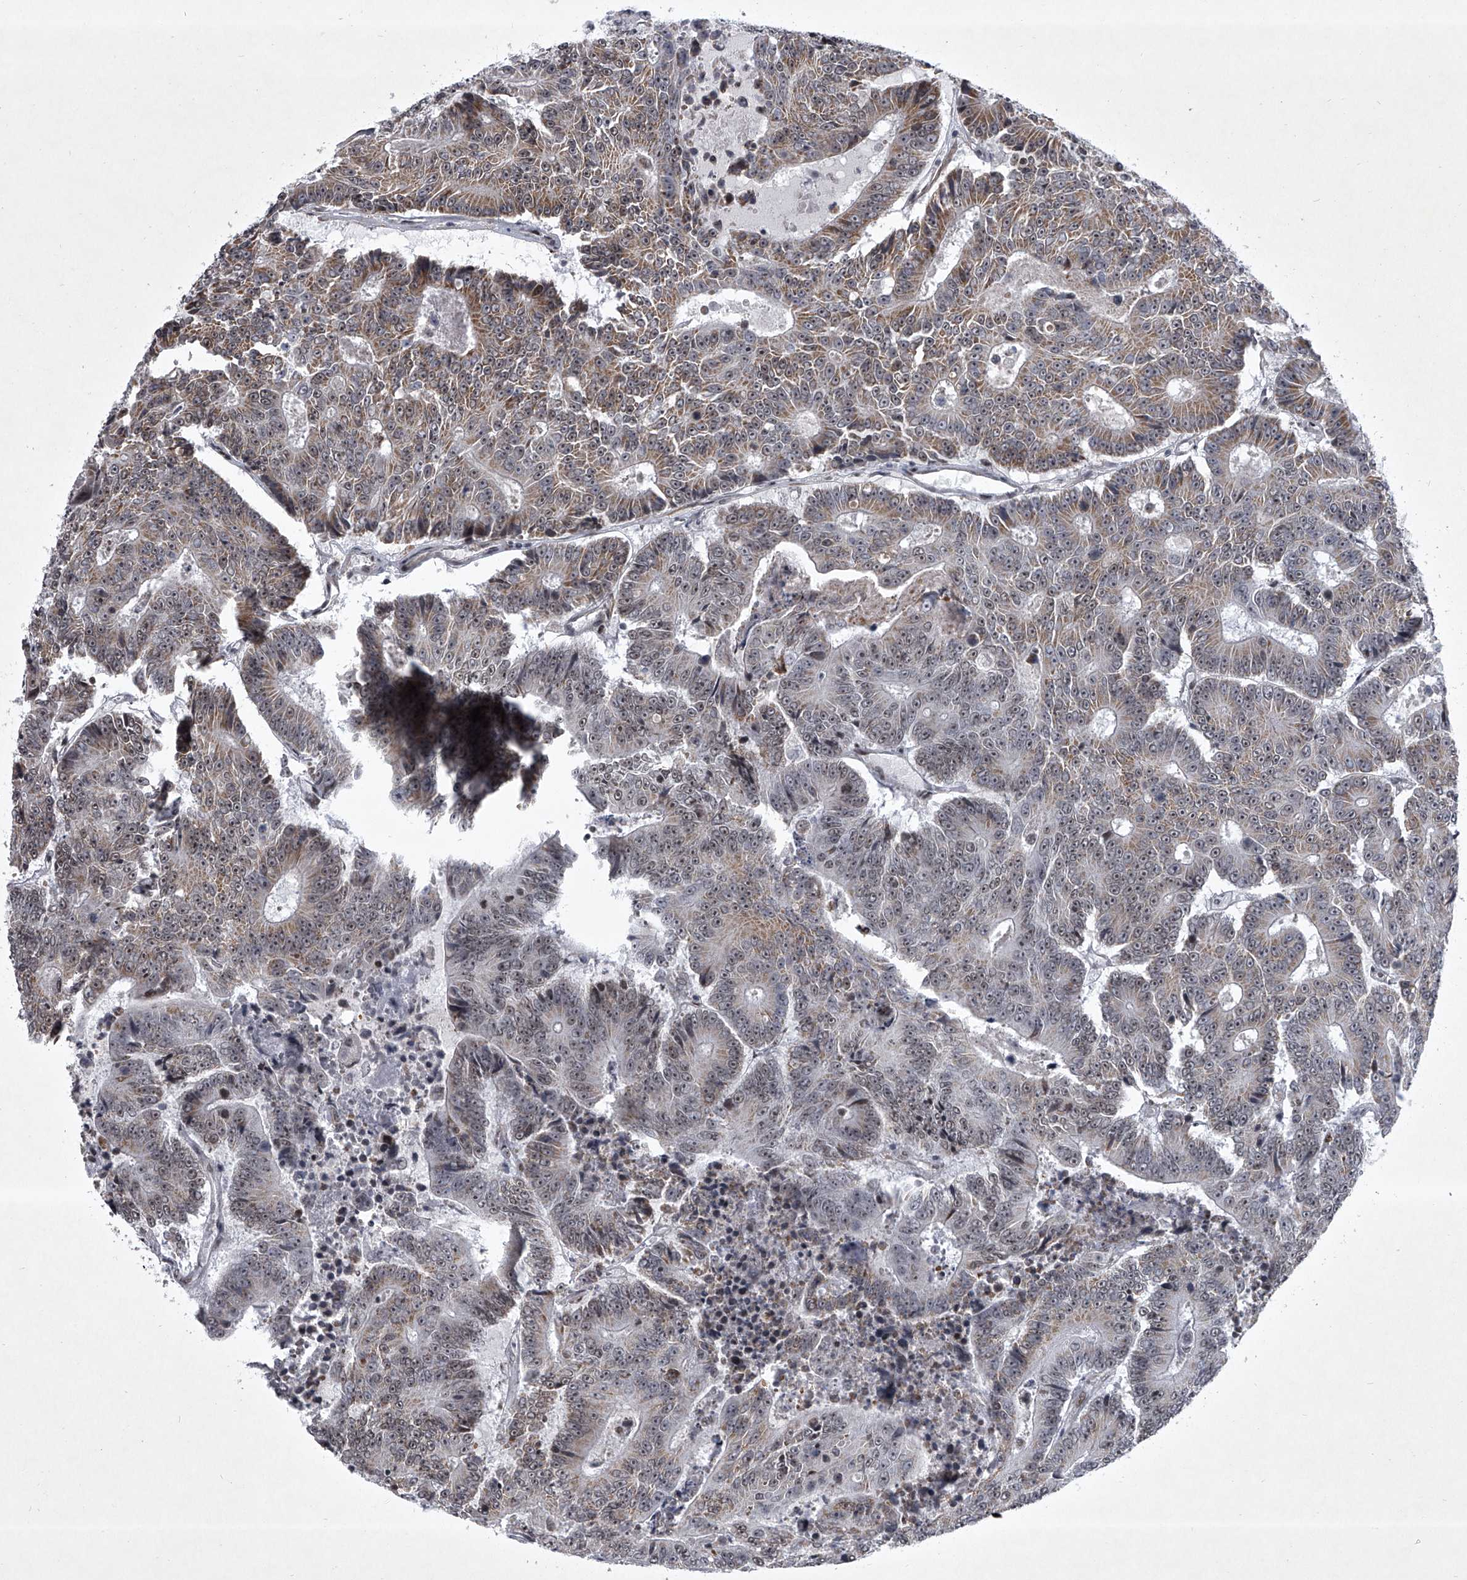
{"staining": {"intensity": "moderate", "quantity": "25%-75%", "location": "cytoplasmic/membranous"}, "tissue": "colorectal cancer", "cell_type": "Tumor cells", "image_type": "cancer", "snomed": [{"axis": "morphology", "description": "Adenocarcinoma, NOS"}, {"axis": "topography", "description": "Colon"}], "caption": "Immunohistochemical staining of colorectal adenocarcinoma reveals moderate cytoplasmic/membranous protein positivity in approximately 25%-75% of tumor cells.", "gene": "MLLT1", "patient": {"sex": "male", "age": 83}}